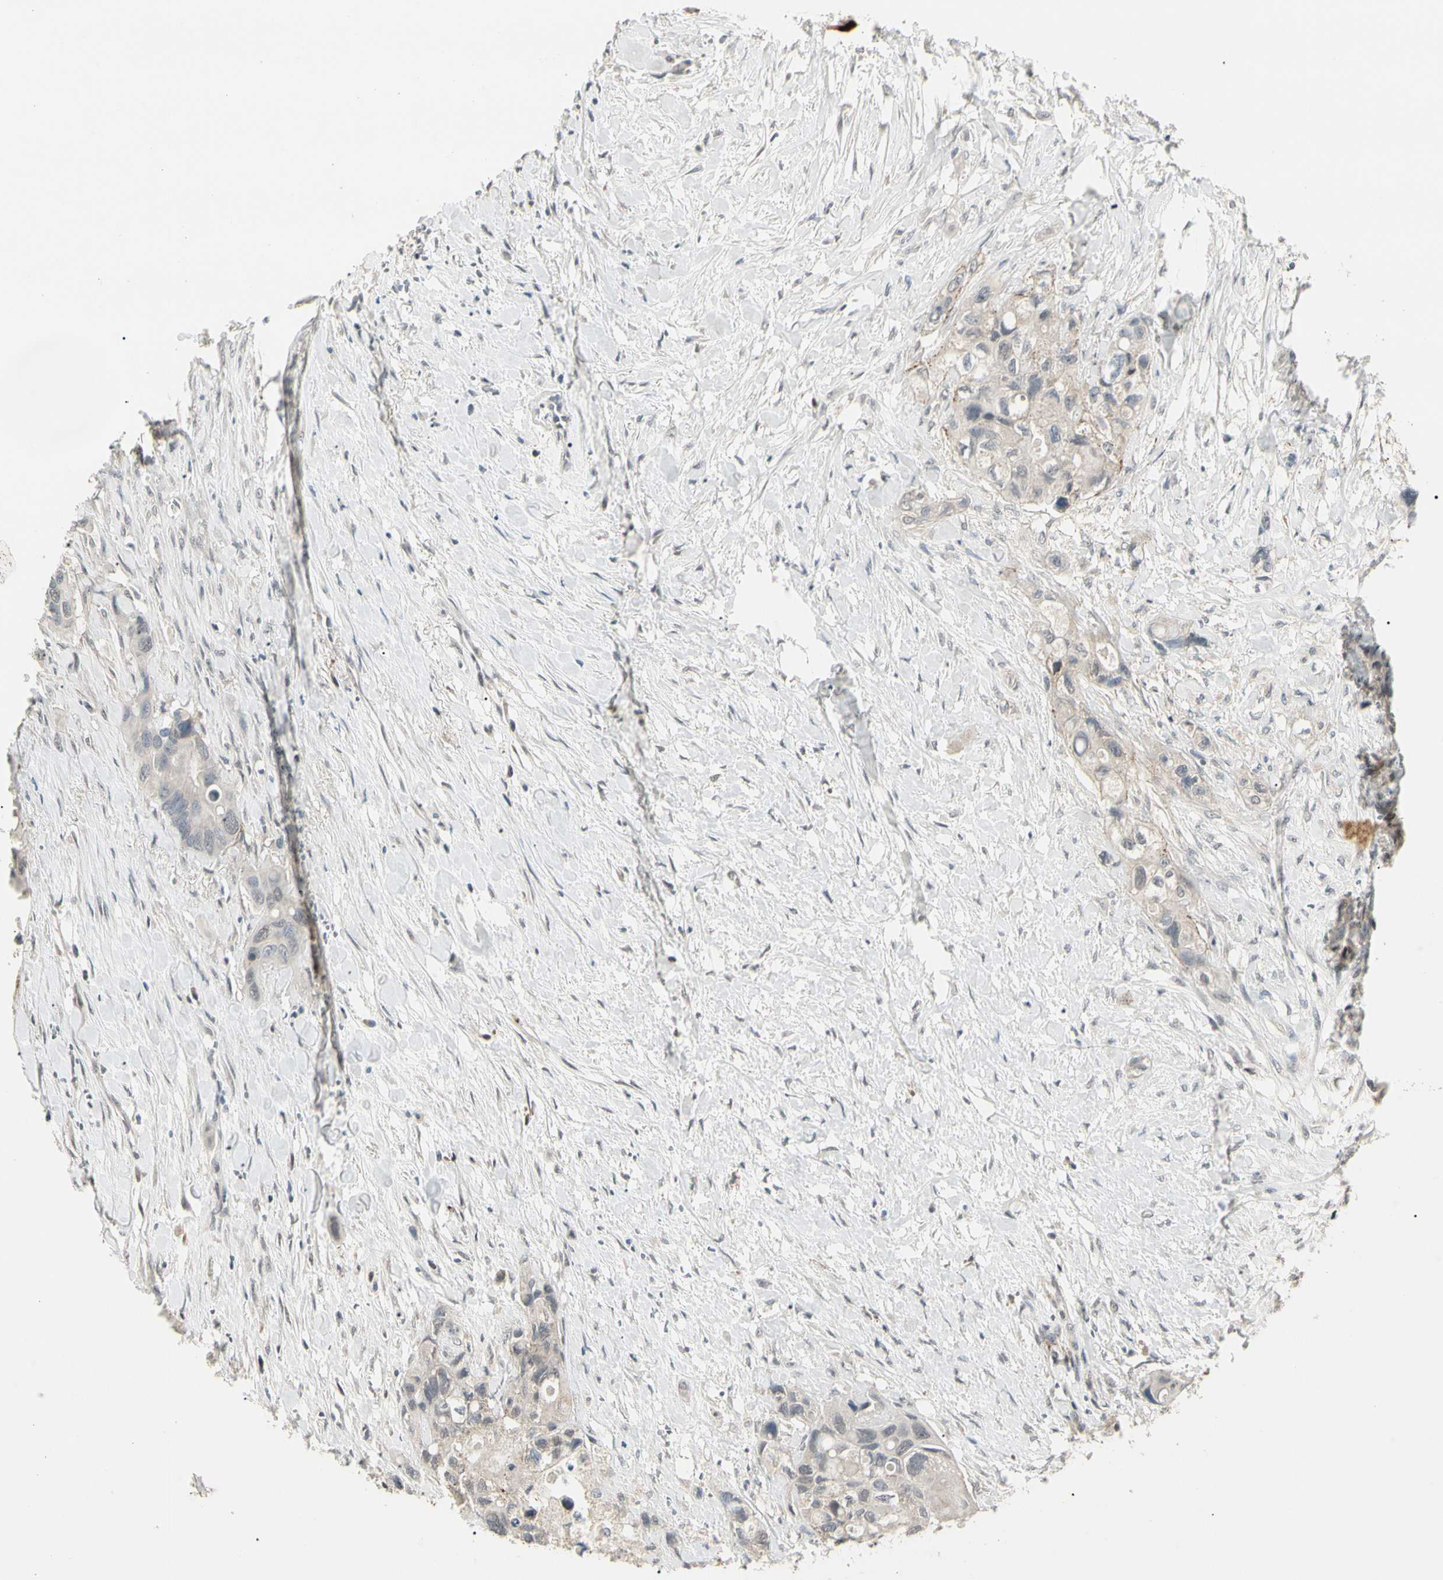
{"staining": {"intensity": "negative", "quantity": "none", "location": "none"}, "tissue": "colorectal cancer", "cell_type": "Tumor cells", "image_type": "cancer", "snomed": [{"axis": "morphology", "description": "Adenocarcinoma, NOS"}, {"axis": "topography", "description": "Colon"}], "caption": "Human colorectal adenocarcinoma stained for a protein using immunohistochemistry reveals no positivity in tumor cells.", "gene": "GREM1", "patient": {"sex": "female", "age": 57}}